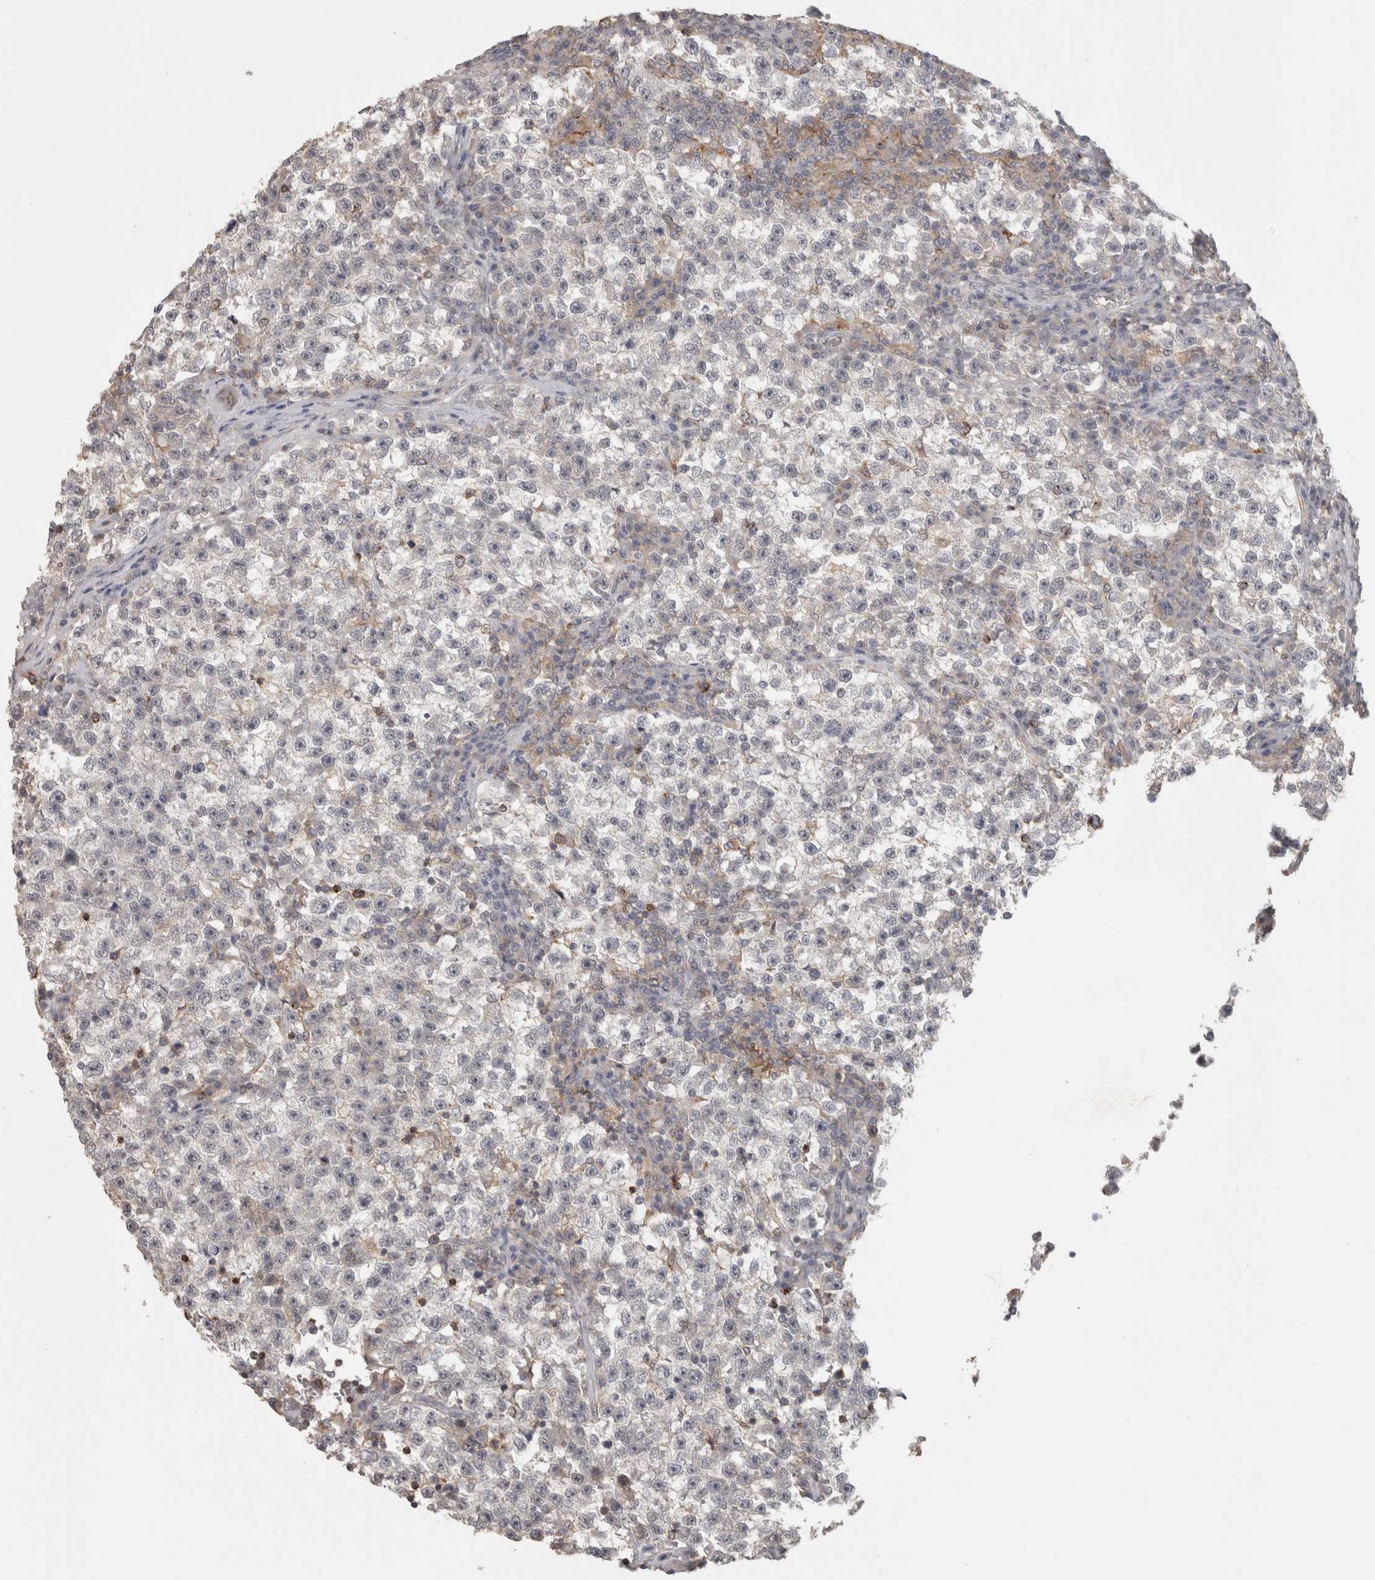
{"staining": {"intensity": "negative", "quantity": "none", "location": "none"}, "tissue": "testis cancer", "cell_type": "Tumor cells", "image_type": "cancer", "snomed": [{"axis": "morphology", "description": "Seminoma, NOS"}, {"axis": "topography", "description": "Testis"}], "caption": "Immunohistochemistry (IHC) of human testis cancer reveals no positivity in tumor cells.", "gene": "HAVCR2", "patient": {"sex": "male", "age": 22}}